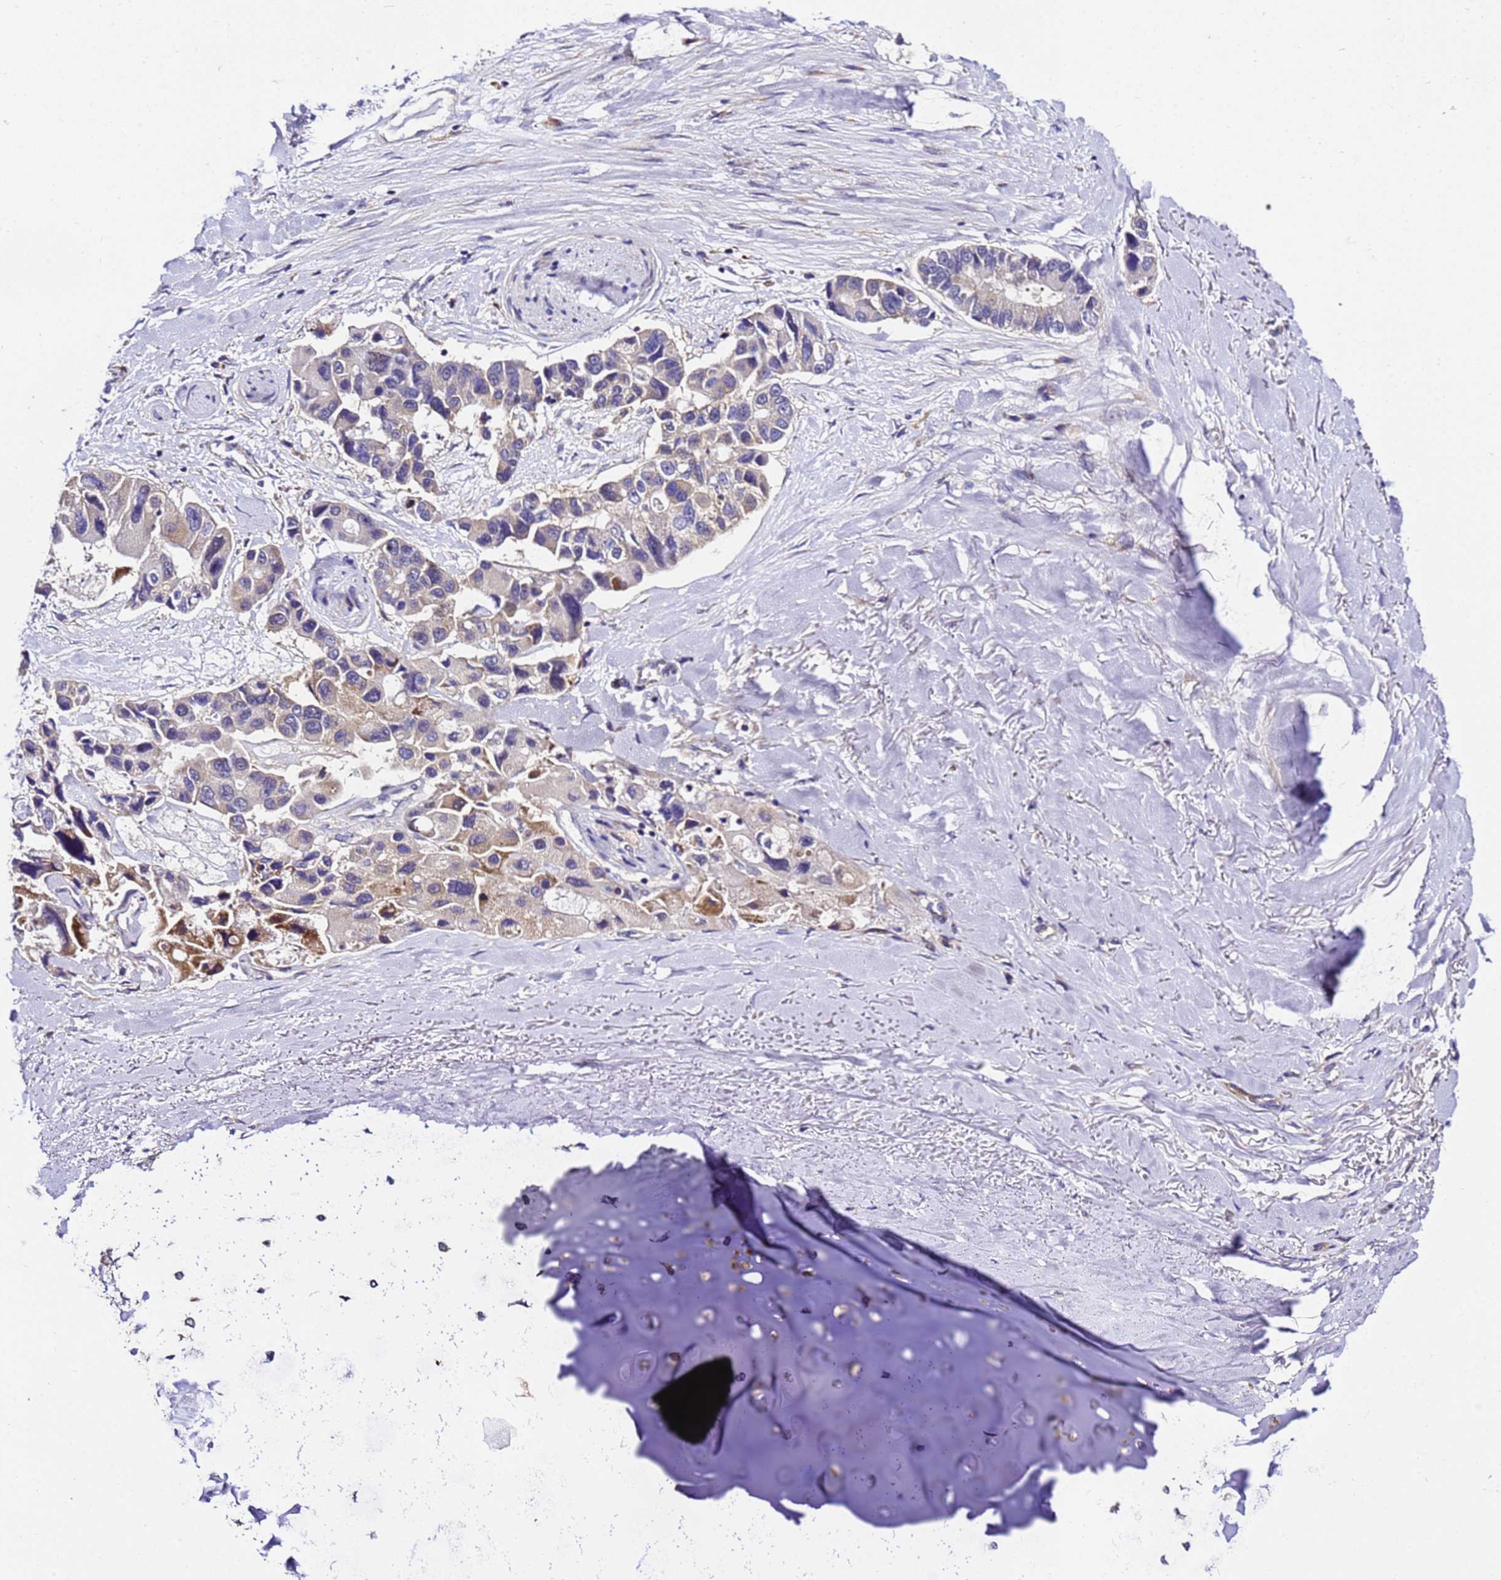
{"staining": {"intensity": "negative", "quantity": "none", "location": "none"}, "tissue": "lung cancer", "cell_type": "Tumor cells", "image_type": "cancer", "snomed": [{"axis": "morphology", "description": "Adenocarcinoma, NOS"}, {"axis": "topography", "description": "Lung"}], "caption": "A micrograph of lung cancer stained for a protein displays no brown staining in tumor cells. The staining was performed using DAB (3,3'-diaminobenzidine) to visualize the protein expression in brown, while the nuclei were stained in blue with hematoxylin (Magnification: 20x).", "gene": "ZNF417", "patient": {"sex": "female", "age": 54}}